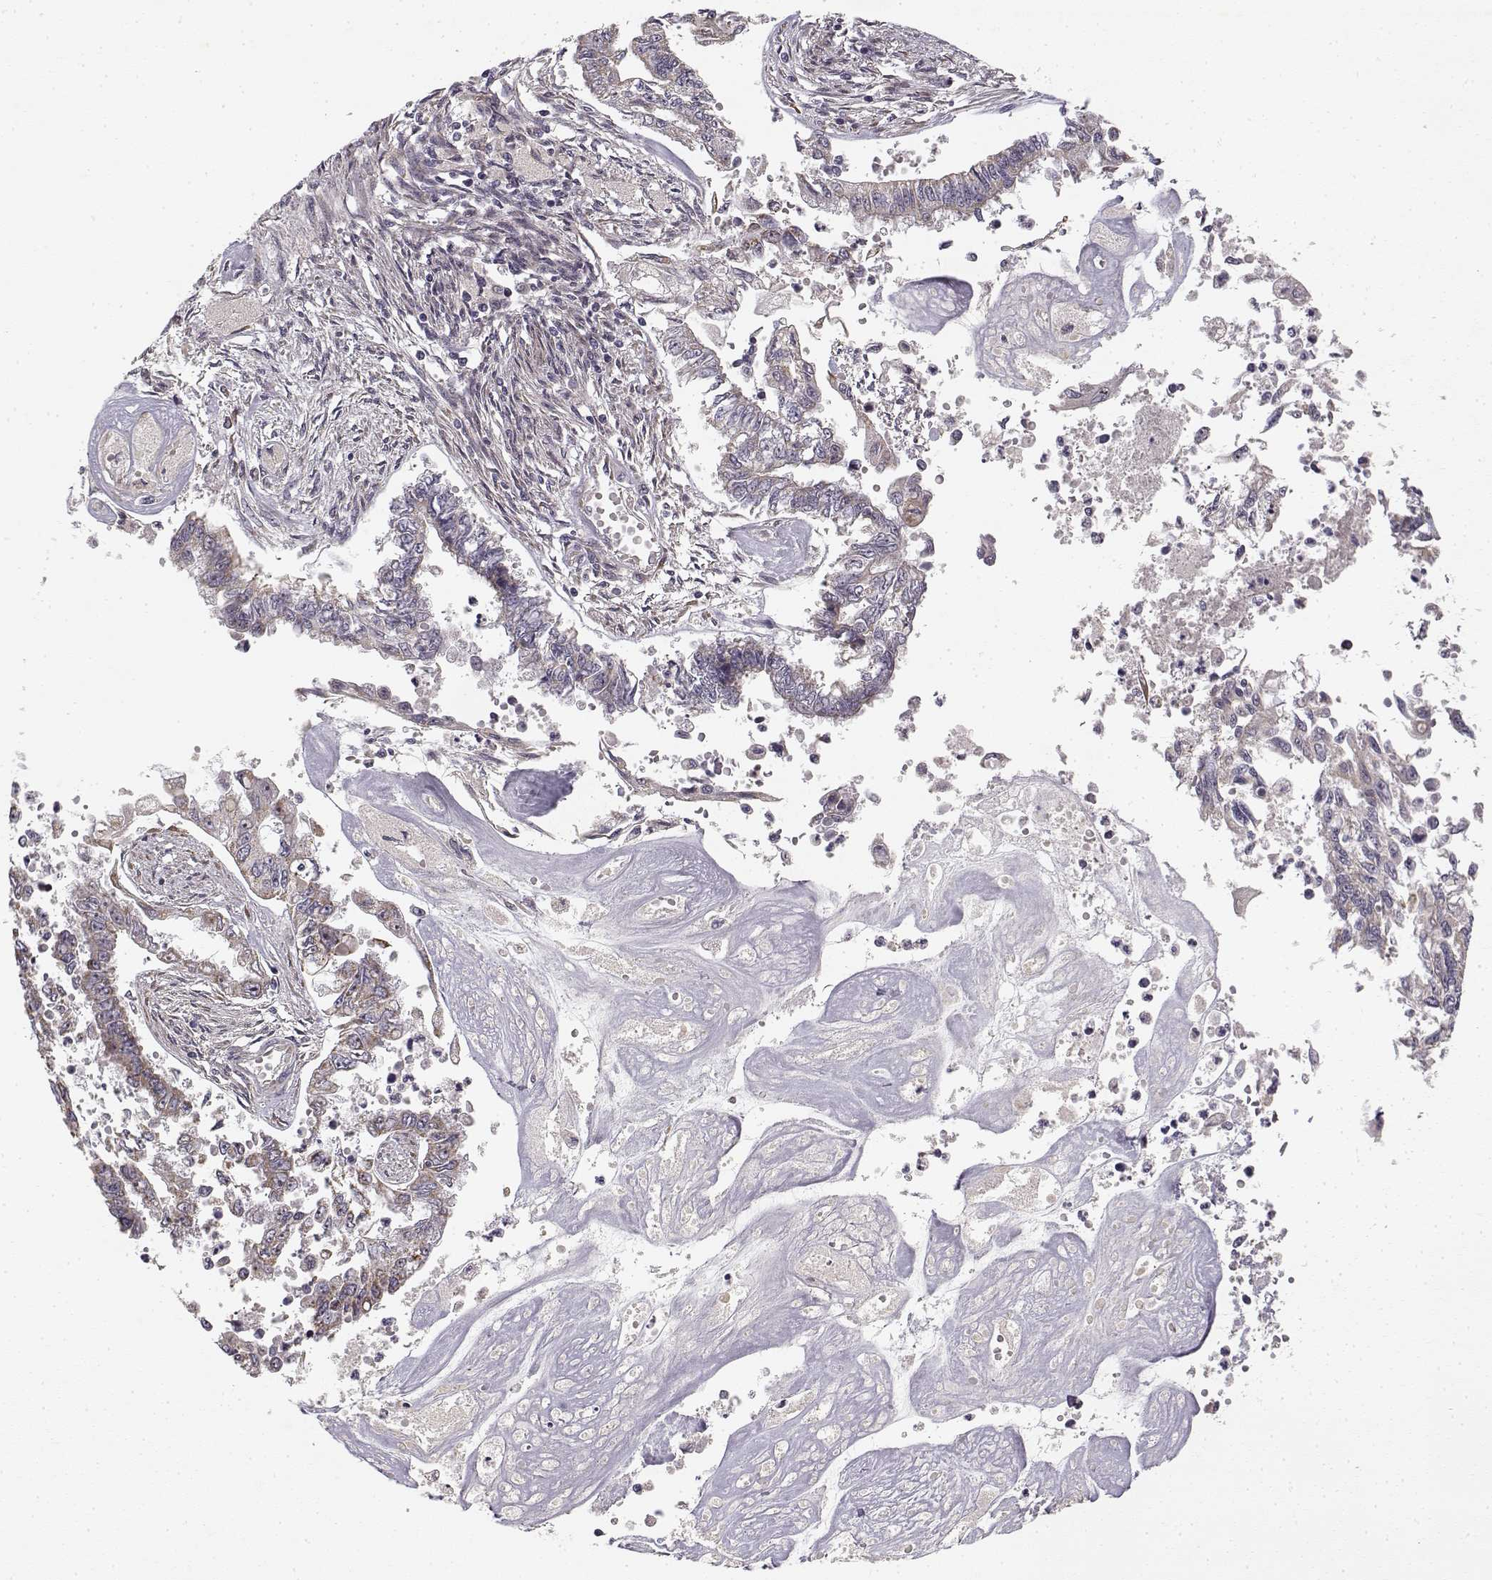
{"staining": {"intensity": "weak", "quantity": "25%-75%", "location": "cytoplasmic/membranous"}, "tissue": "endometrial cancer", "cell_type": "Tumor cells", "image_type": "cancer", "snomed": [{"axis": "morphology", "description": "Adenocarcinoma, NOS"}, {"axis": "topography", "description": "Uterus"}], "caption": "A micrograph showing weak cytoplasmic/membranous expression in about 25%-75% of tumor cells in endometrial cancer (adenocarcinoma), as visualized by brown immunohistochemical staining.", "gene": "MED12L", "patient": {"sex": "female", "age": 59}}